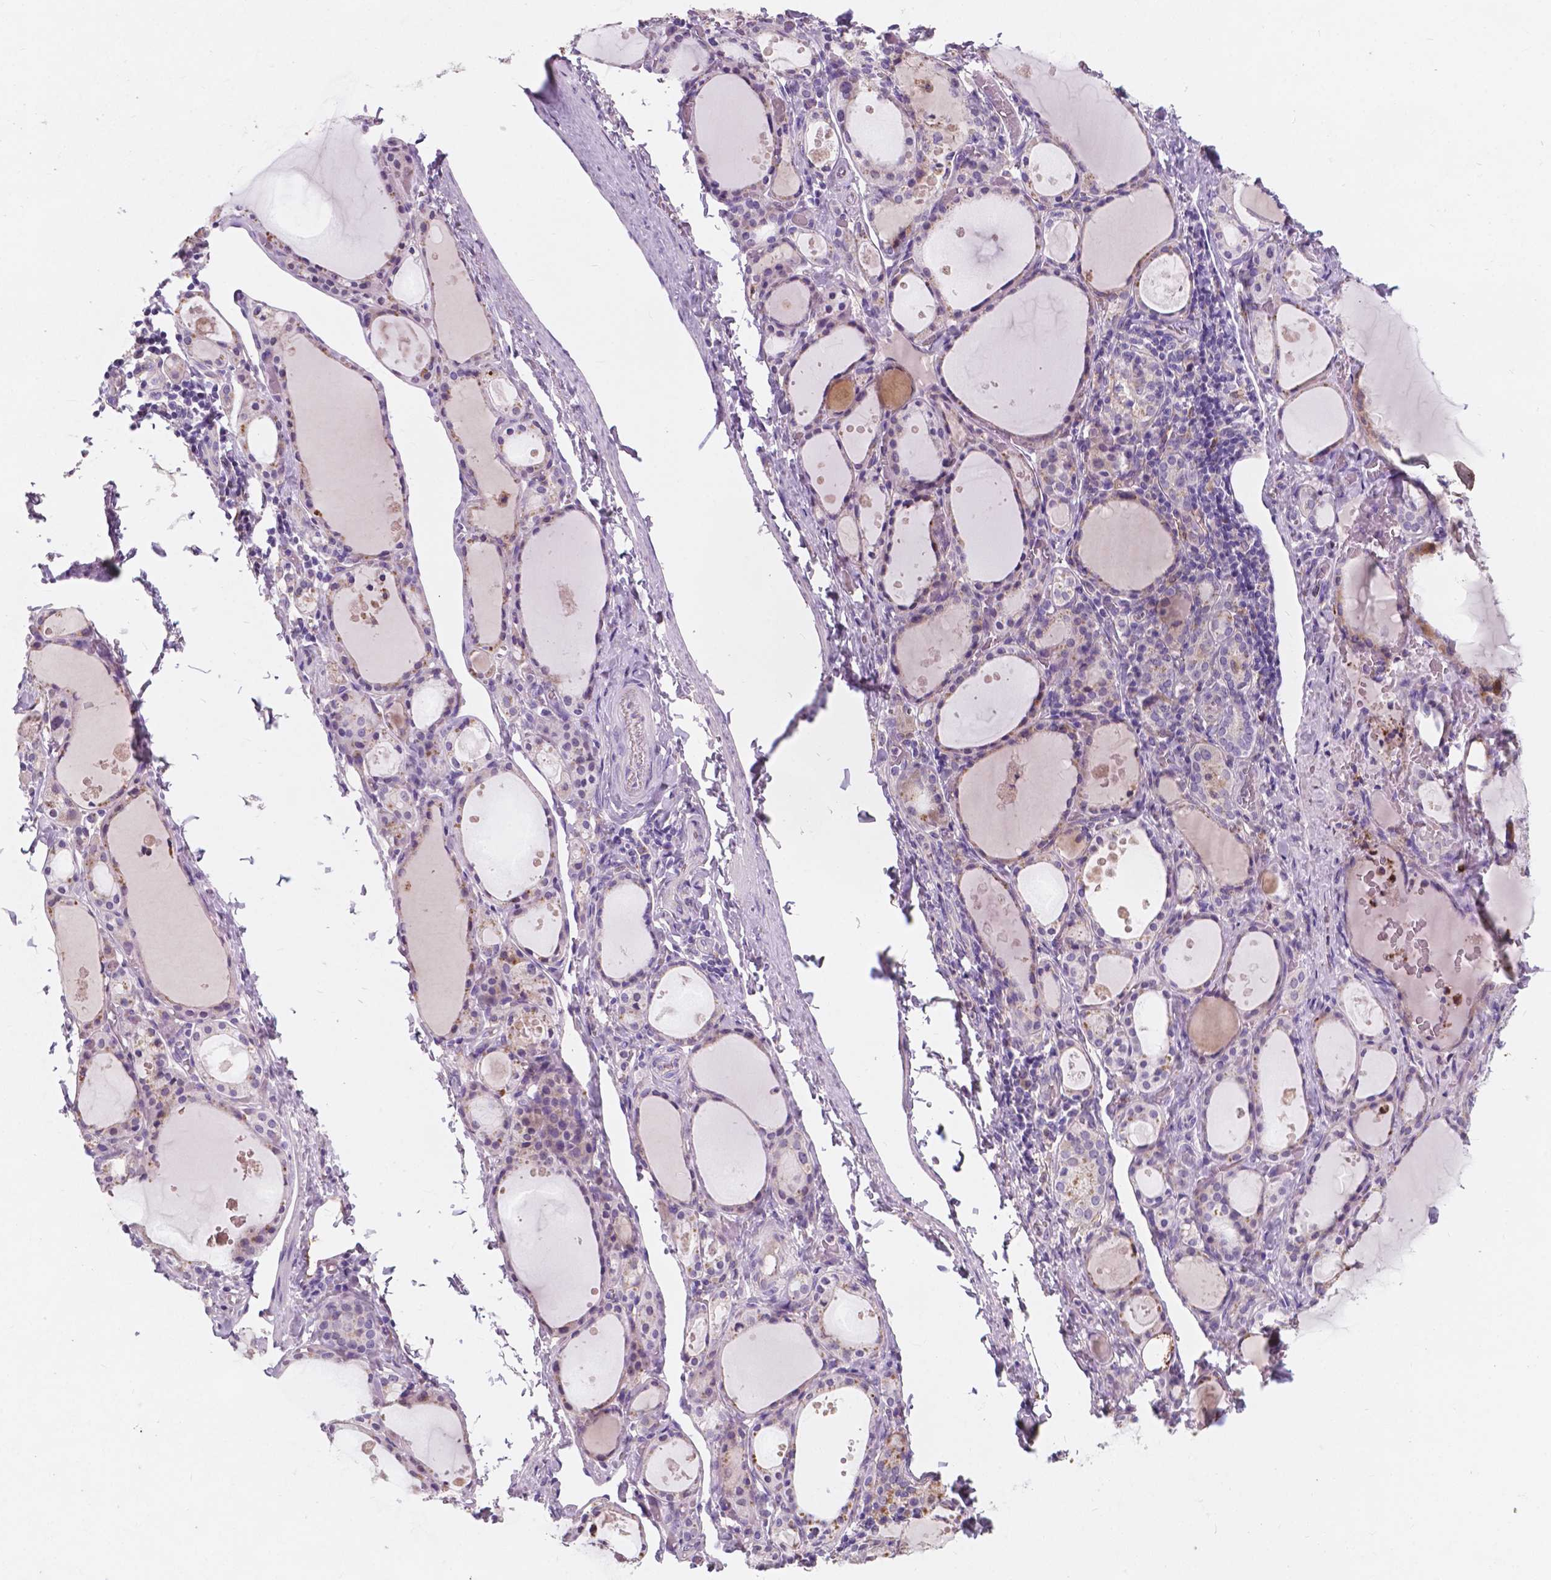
{"staining": {"intensity": "weak", "quantity": "<25%", "location": "cytoplasmic/membranous"}, "tissue": "thyroid gland", "cell_type": "Glandular cells", "image_type": "normal", "snomed": [{"axis": "morphology", "description": "Normal tissue, NOS"}, {"axis": "topography", "description": "Thyroid gland"}], "caption": "A high-resolution photomicrograph shows immunohistochemistry (IHC) staining of unremarkable thyroid gland, which exhibits no significant staining in glandular cells.", "gene": "IREB2", "patient": {"sex": "male", "age": 68}}